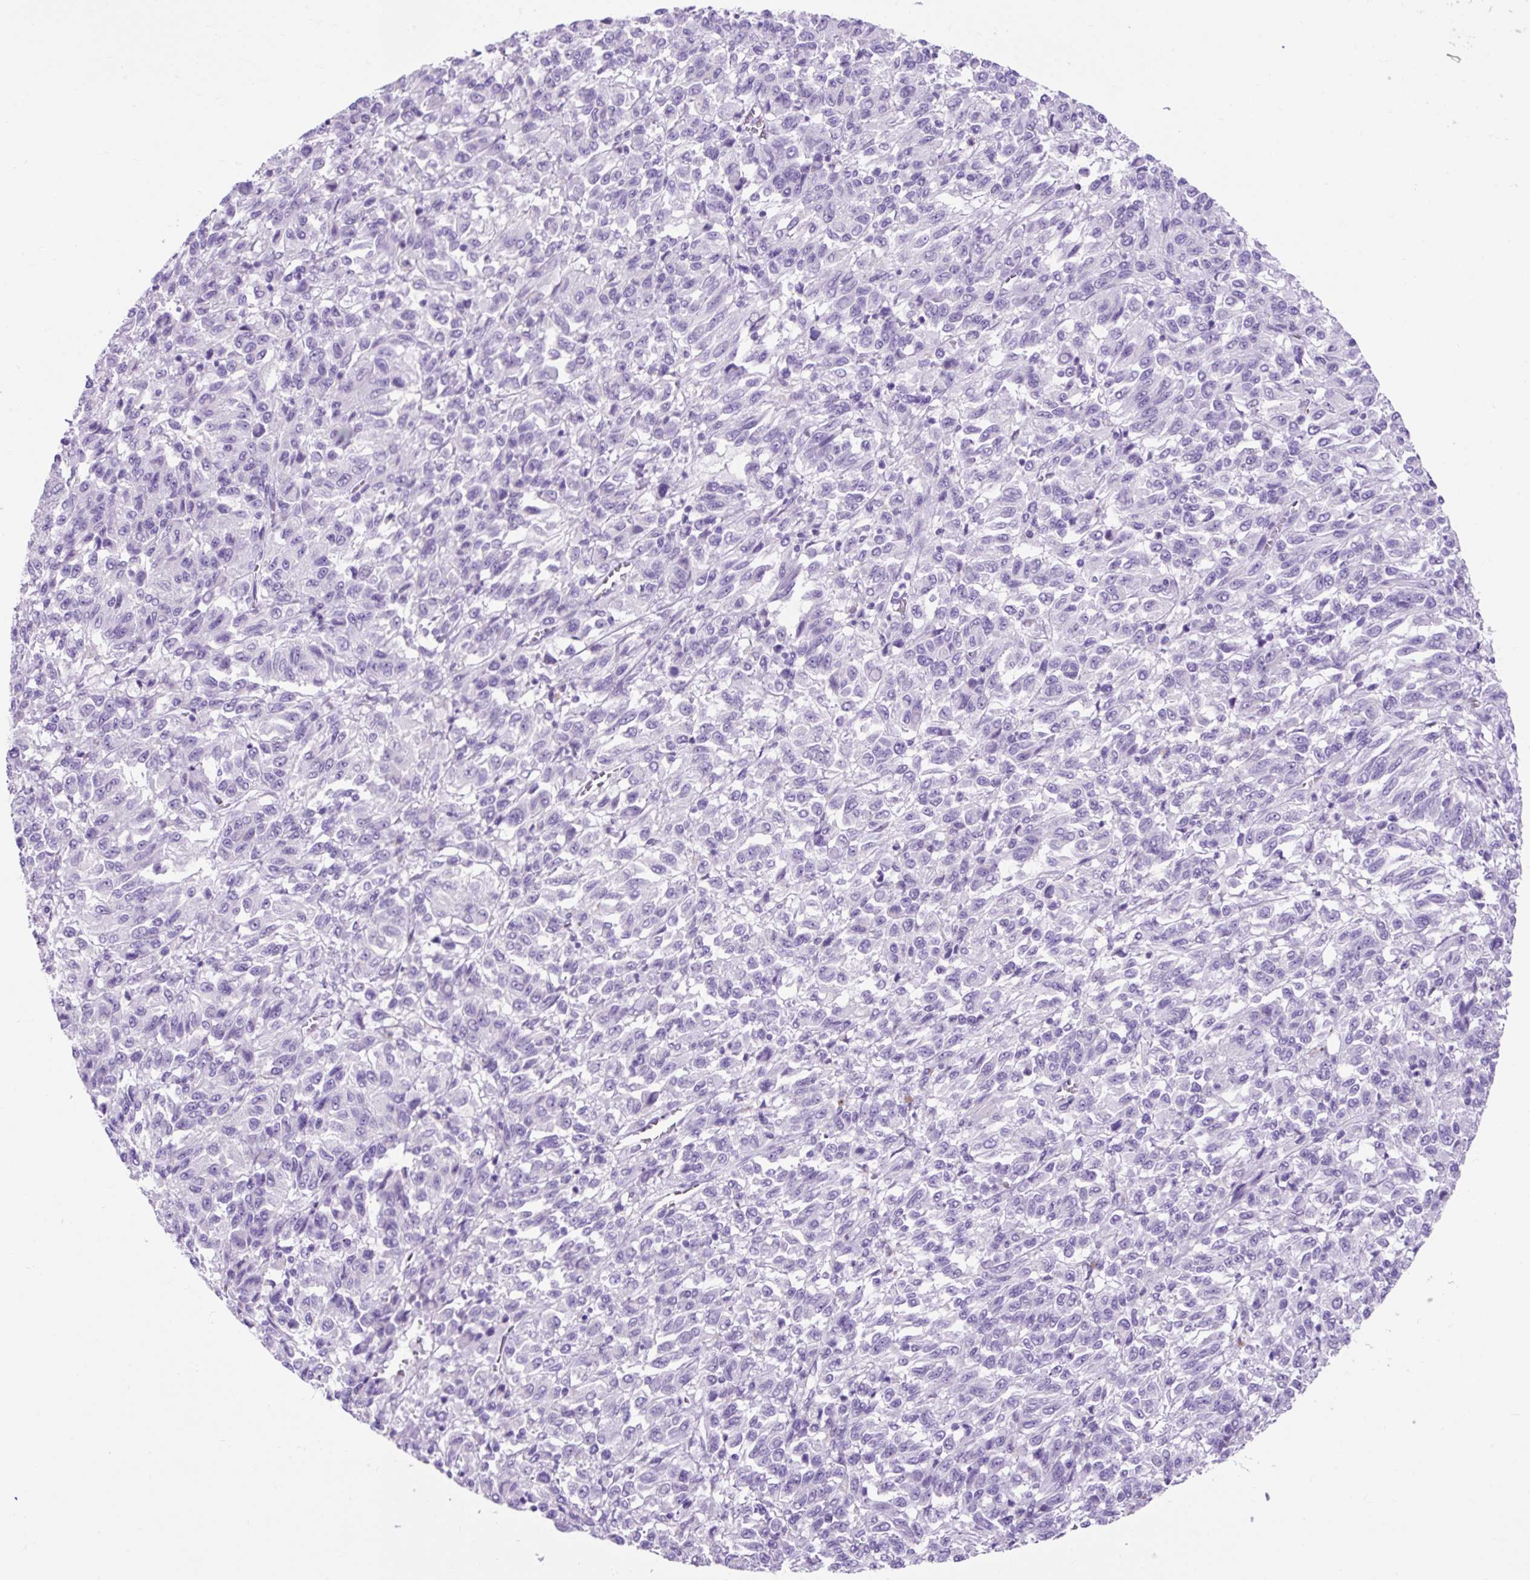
{"staining": {"intensity": "negative", "quantity": "none", "location": "none"}, "tissue": "melanoma", "cell_type": "Tumor cells", "image_type": "cancer", "snomed": [{"axis": "morphology", "description": "Malignant melanoma, Metastatic site"}, {"axis": "topography", "description": "Lung"}], "caption": "IHC of human melanoma exhibits no expression in tumor cells.", "gene": "KRT12", "patient": {"sex": "male", "age": 64}}